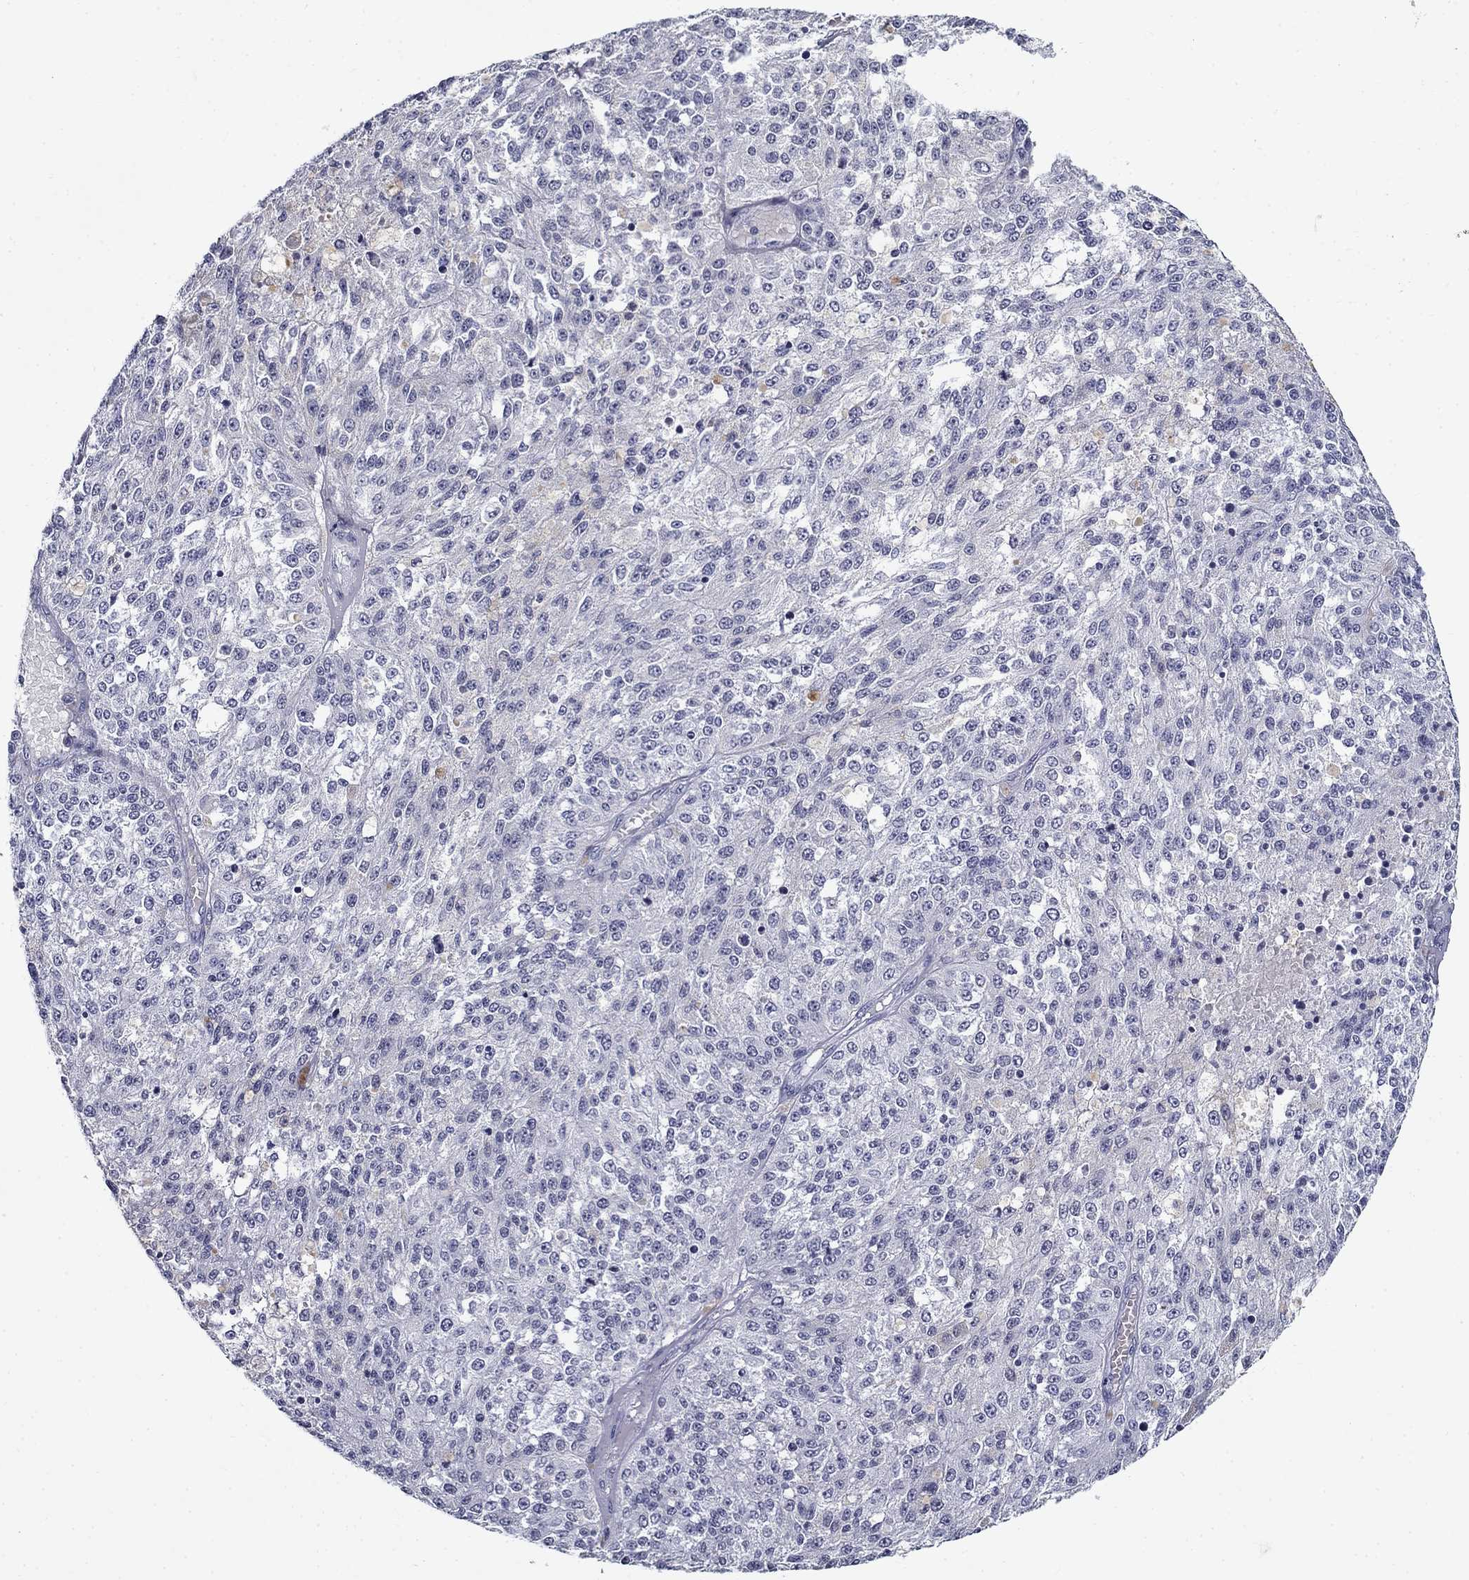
{"staining": {"intensity": "negative", "quantity": "none", "location": "none"}, "tissue": "melanoma", "cell_type": "Tumor cells", "image_type": "cancer", "snomed": [{"axis": "morphology", "description": "Malignant melanoma, Metastatic site"}, {"axis": "topography", "description": "Lymph node"}], "caption": "Melanoma stained for a protein using IHC reveals no expression tumor cells.", "gene": "C4orf19", "patient": {"sex": "female", "age": 64}}